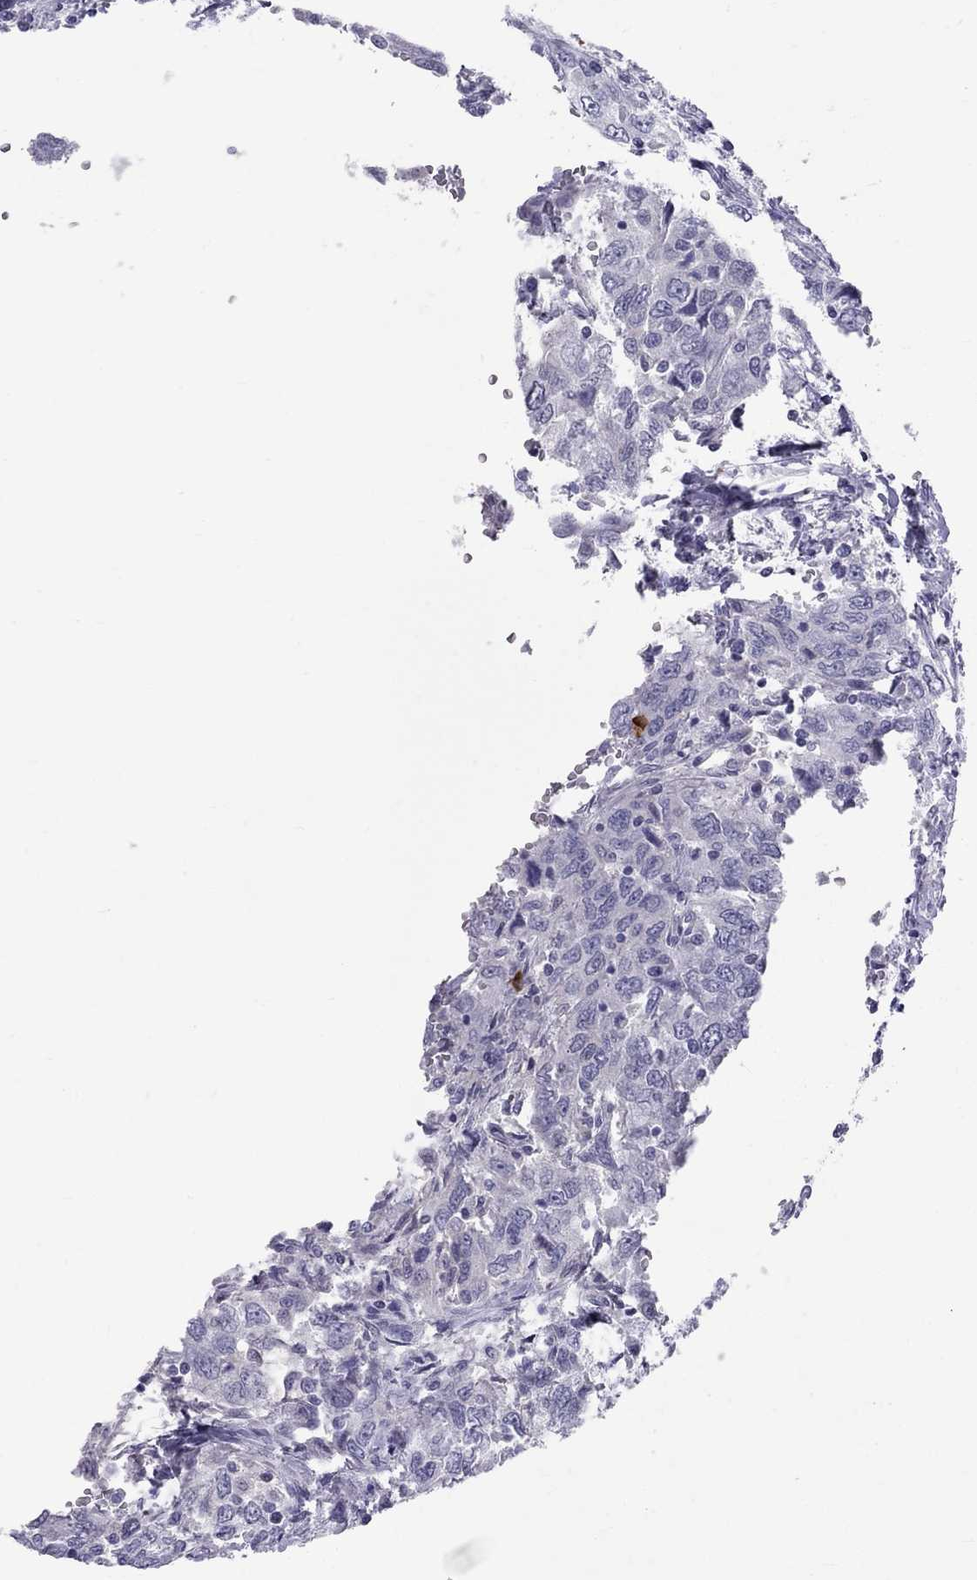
{"staining": {"intensity": "negative", "quantity": "none", "location": "none"}, "tissue": "urothelial cancer", "cell_type": "Tumor cells", "image_type": "cancer", "snomed": [{"axis": "morphology", "description": "Urothelial carcinoma, High grade"}, {"axis": "topography", "description": "Urinary bladder"}], "caption": "The image exhibits no significant positivity in tumor cells of urothelial cancer. (Brightfield microscopy of DAB (3,3'-diaminobenzidine) immunohistochemistry at high magnification).", "gene": "RTL9", "patient": {"sex": "male", "age": 76}}